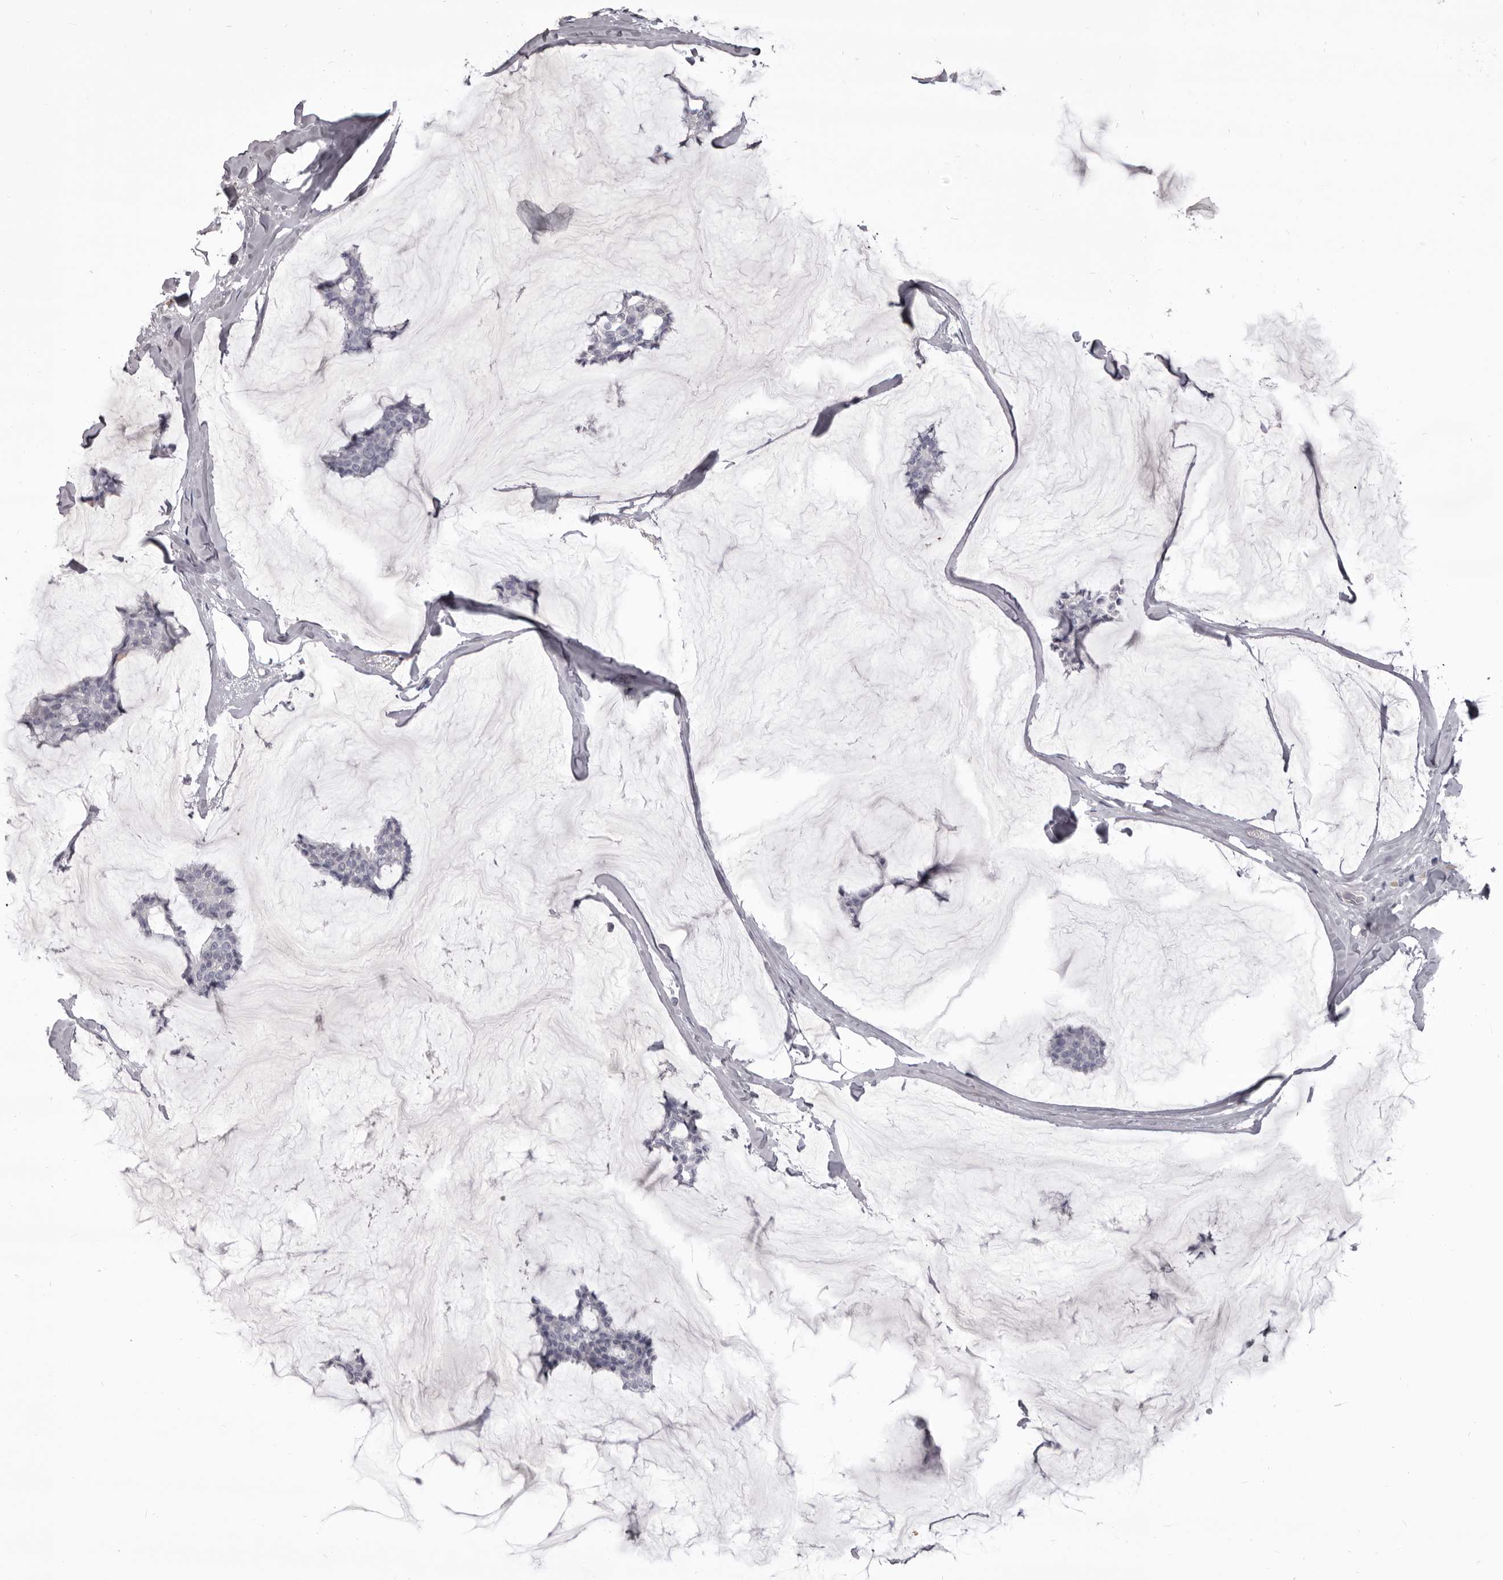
{"staining": {"intensity": "negative", "quantity": "none", "location": "none"}, "tissue": "breast cancer", "cell_type": "Tumor cells", "image_type": "cancer", "snomed": [{"axis": "morphology", "description": "Duct carcinoma"}, {"axis": "topography", "description": "Breast"}], "caption": "This micrograph is of breast cancer (invasive ductal carcinoma) stained with IHC to label a protein in brown with the nuclei are counter-stained blue. There is no staining in tumor cells.", "gene": "GZMH", "patient": {"sex": "female", "age": 93}}